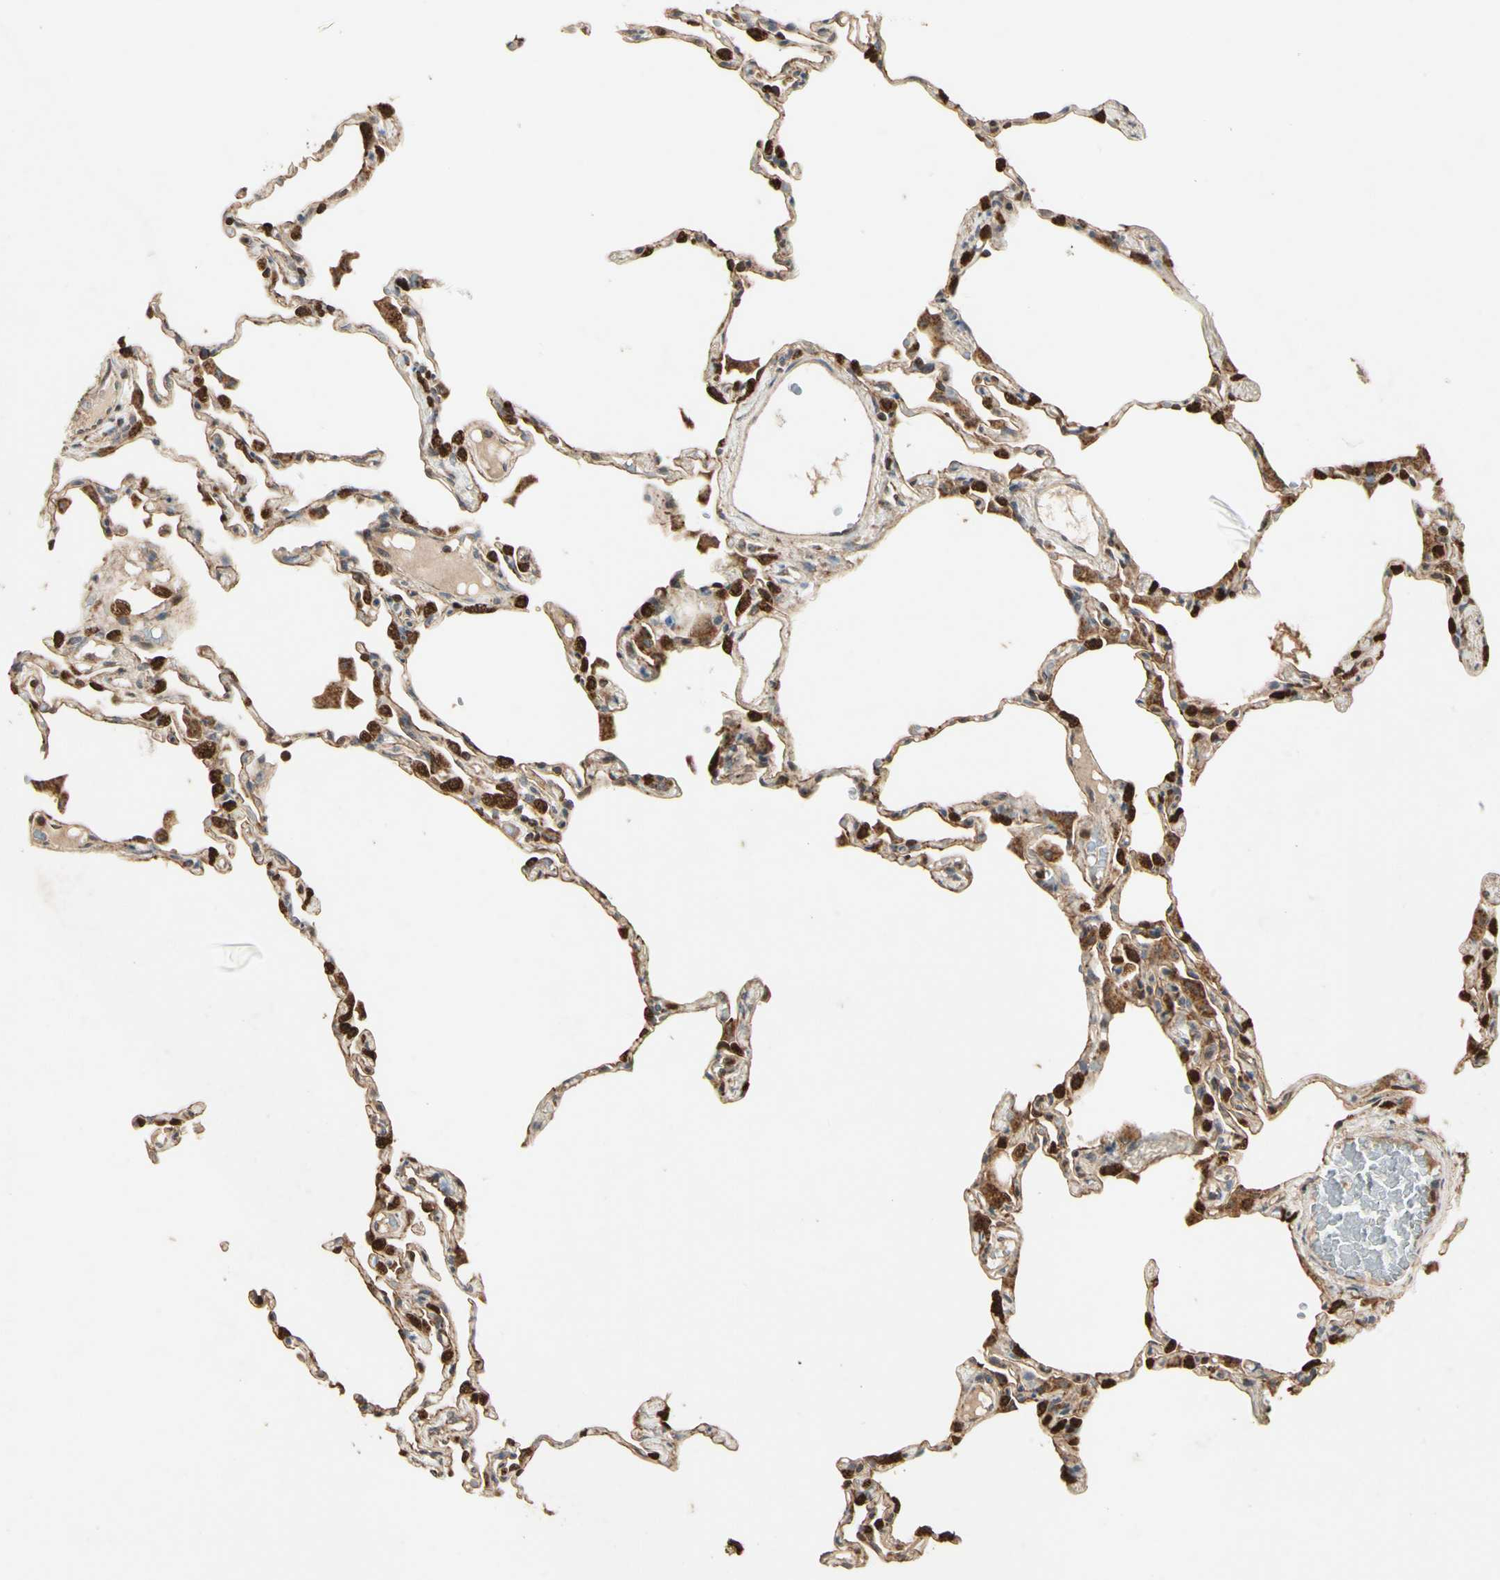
{"staining": {"intensity": "moderate", "quantity": ">75%", "location": "cytoplasmic/membranous,nuclear"}, "tissue": "lung", "cell_type": "Alveolar cells", "image_type": "normal", "snomed": [{"axis": "morphology", "description": "Normal tissue, NOS"}, {"axis": "topography", "description": "Lung"}], "caption": "Approximately >75% of alveolar cells in normal lung display moderate cytoplasmic/membranous,nuclear protein positivity as visualized by brown immunohistochemical staining.", "gene": "PRDX5", "patient": {"sex": "female", "age": 49}}